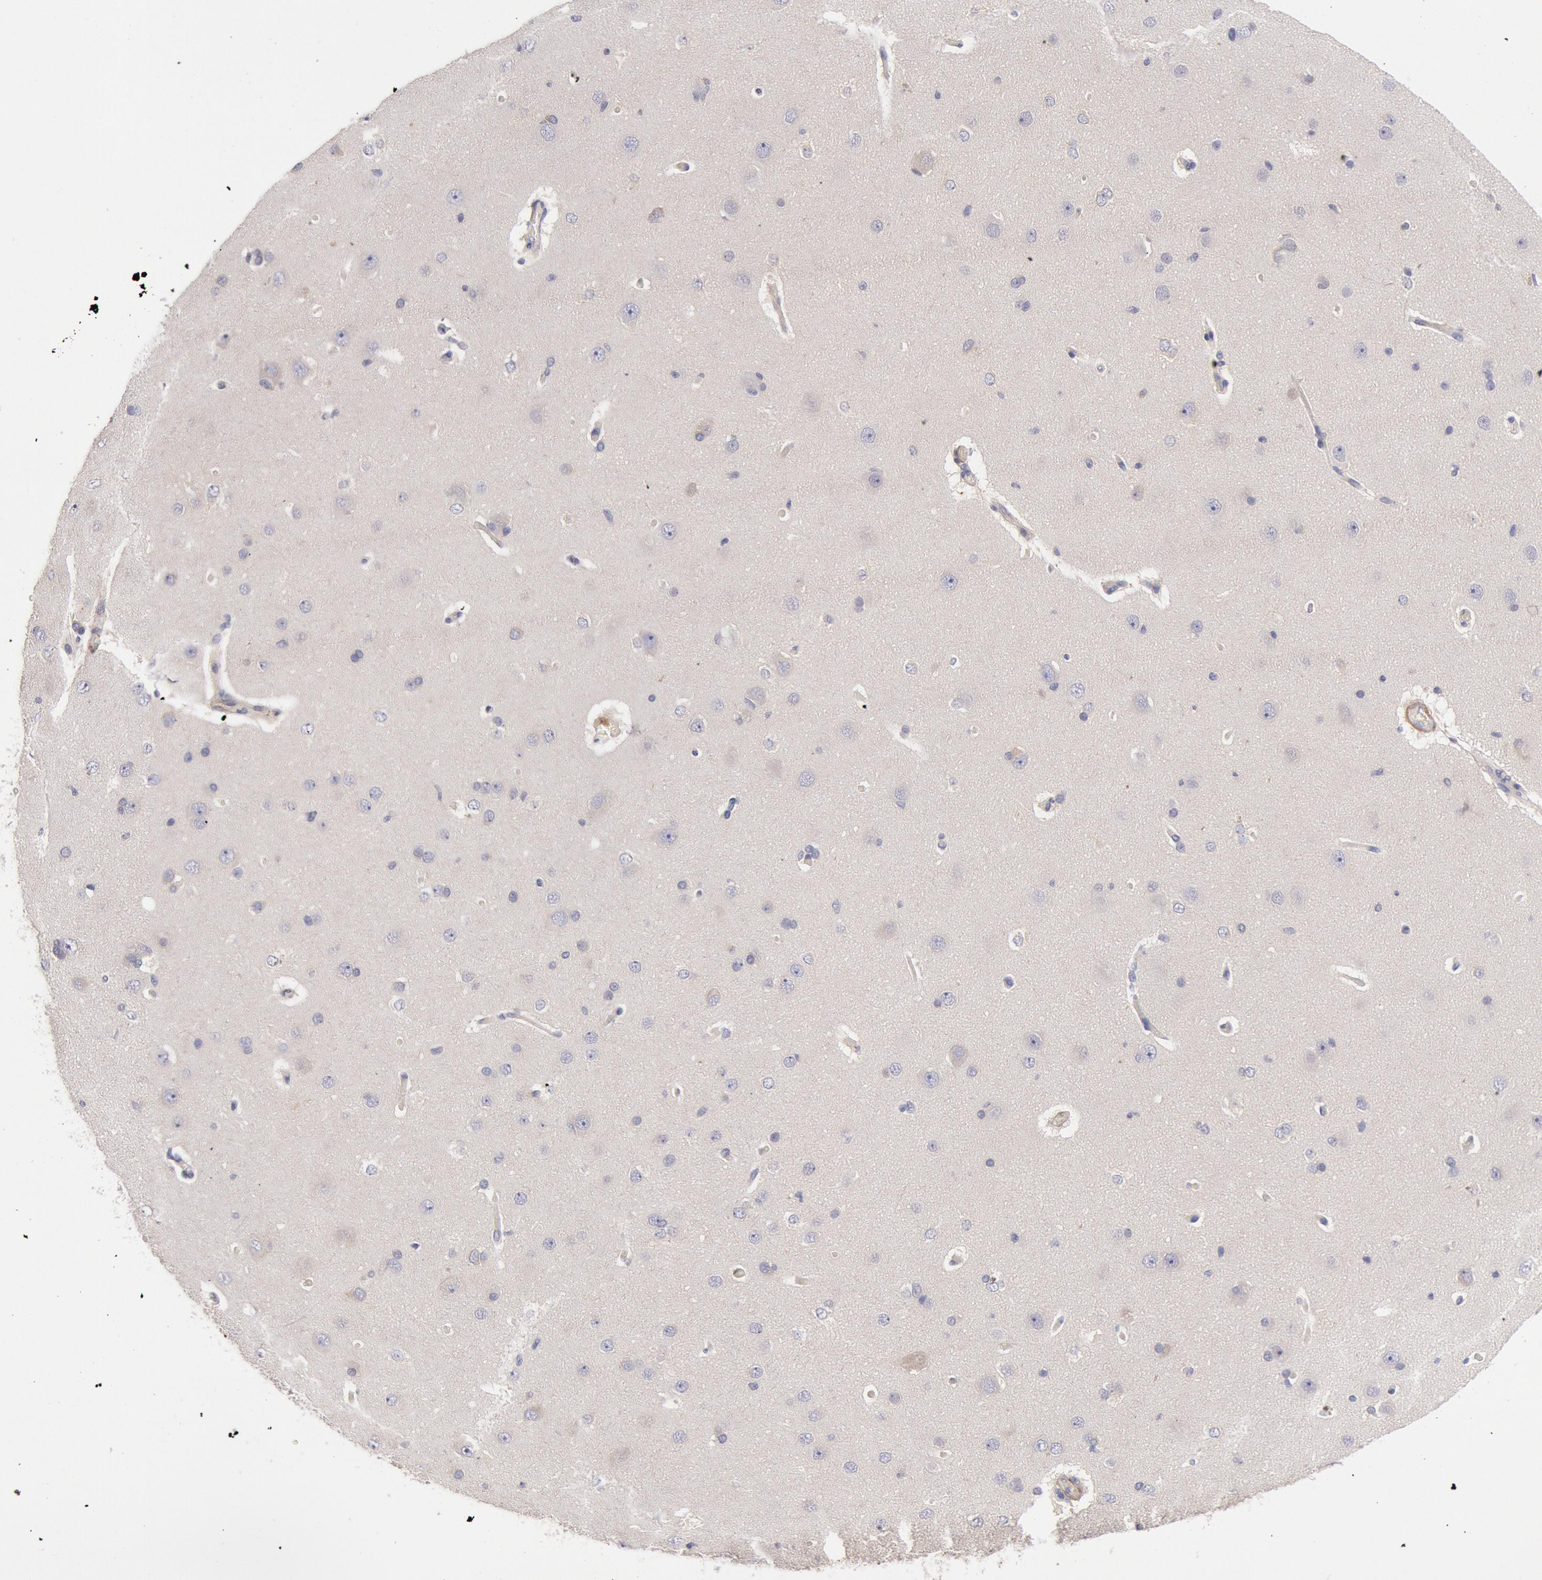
{"staining": {"intensity": "negative", "quantity": "none", "location": "none"}, "tissue": "cerebral cortex", "cell_type": "Endothelial cells", "image_type": "normal", "snomed": [{"axis": "morphology", "description": "Normal tissue, NOS"}, {"axis": "topography", "description": "Cerebral cortex"}], "caption": "The histopathology image exhibits no staining of endothelial cells in benign cerebral cortex. (DAB immunohistochemistry with hematoxylin counter stain).", "gene": "TMED8", "patient": {"sex": "female", "age": 45}}